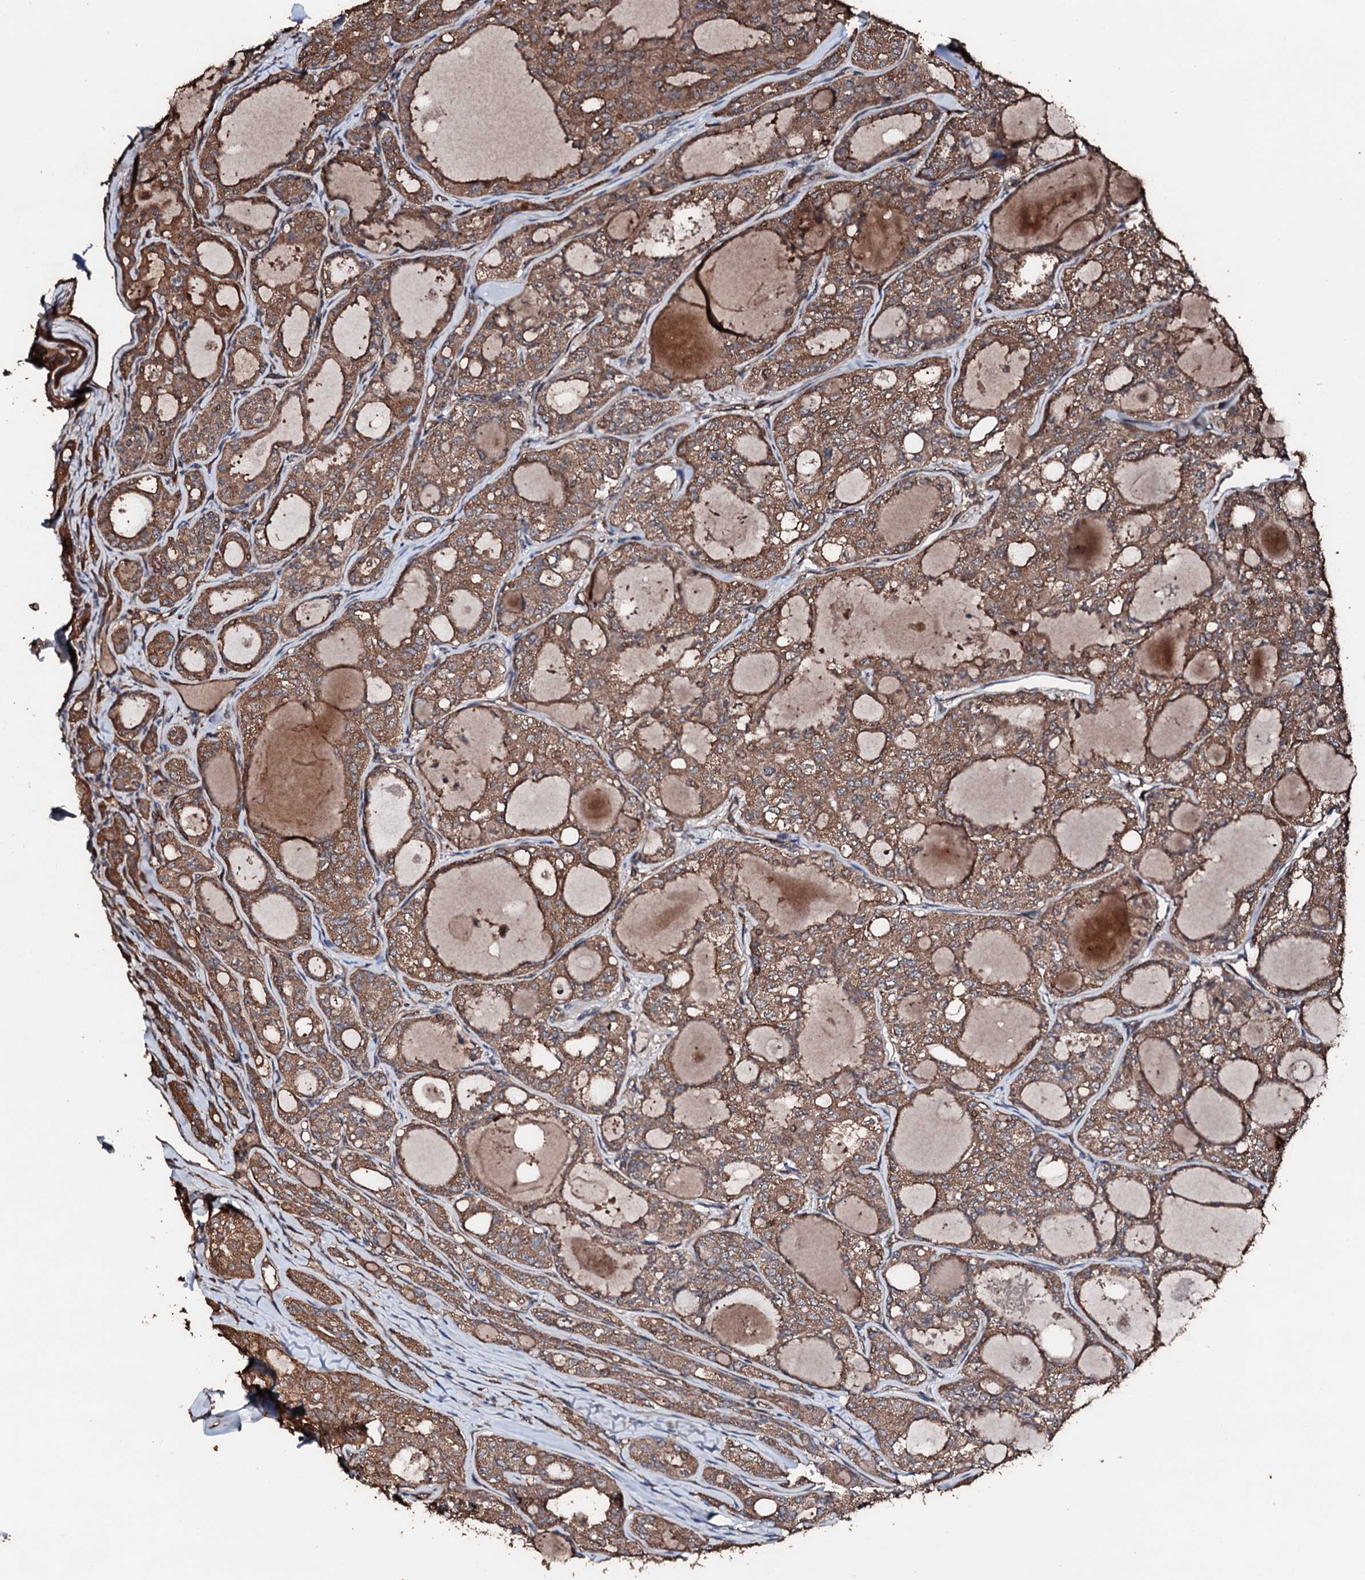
{"staining": {"intensity": "moderate", "quantity": ">75%", "location": "cytoplasmic/membranous,nuclear"}, "tissue": "thyroid cancer", "cell_type": "Tumor cells", "image_type": "cancer", "snomed": [{"axis": "morphology", "description": "Follicular adenoma carcinoma, NOS"}, {"axis": "topography", "description": "Thyroid gland"}], "caption": "DAB (3,3'-diaminobenzidine) immunohistochemical staining of human thyroid follicular adenoma carcinoma displays moderate cytoplasmic/membranous and nuclear protein positivity in approximately >75% of tumor cells. (DAB = brown stain, brightfield microscopy at high magnification).", "gene": "KIF18A", "patient": {"sex": "male", "age": 75}}